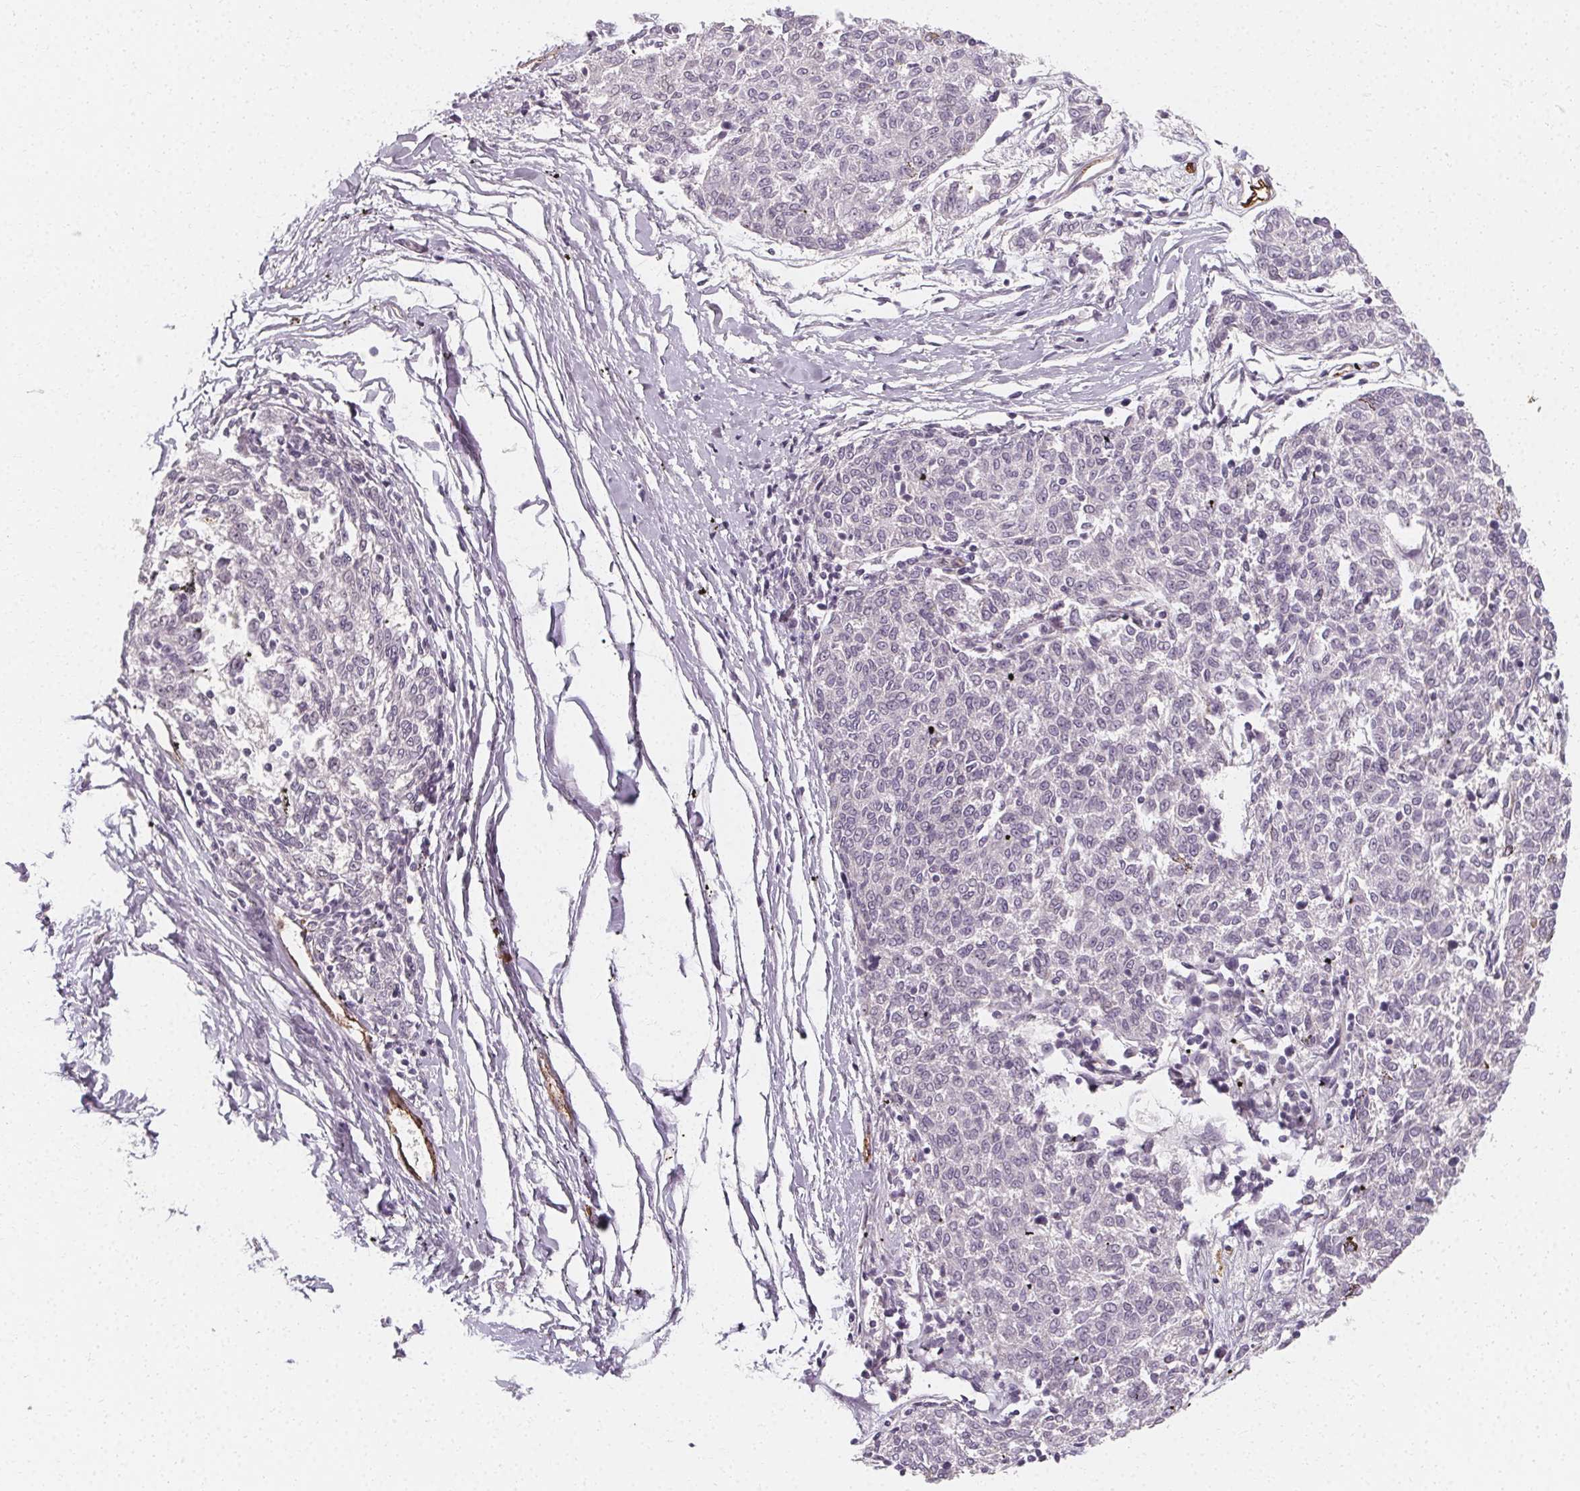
{"staining": {"intensity": "negative", "quantity": "none", "location": "none"}, "tissue": "melanoma", "cell_type": "Tumor cells", "image_type": "cancer", "snomed": [{"axis": "morphology", "description": "Malignant melanoma, NOS"}, {"axis": "topography", "description": "Skin"}], "caption": "High magnification brightfield microscopy of malignant melanoma stained with DAB (brown) and counterstained with hematoxylin (blue): tumor cells show no significant positivity. (Immunohistochemistry (ihc), brightfield microscopy, high magnification).", "gene": "CLCNKB", "patient": {"sex": "female", "age": 72}}